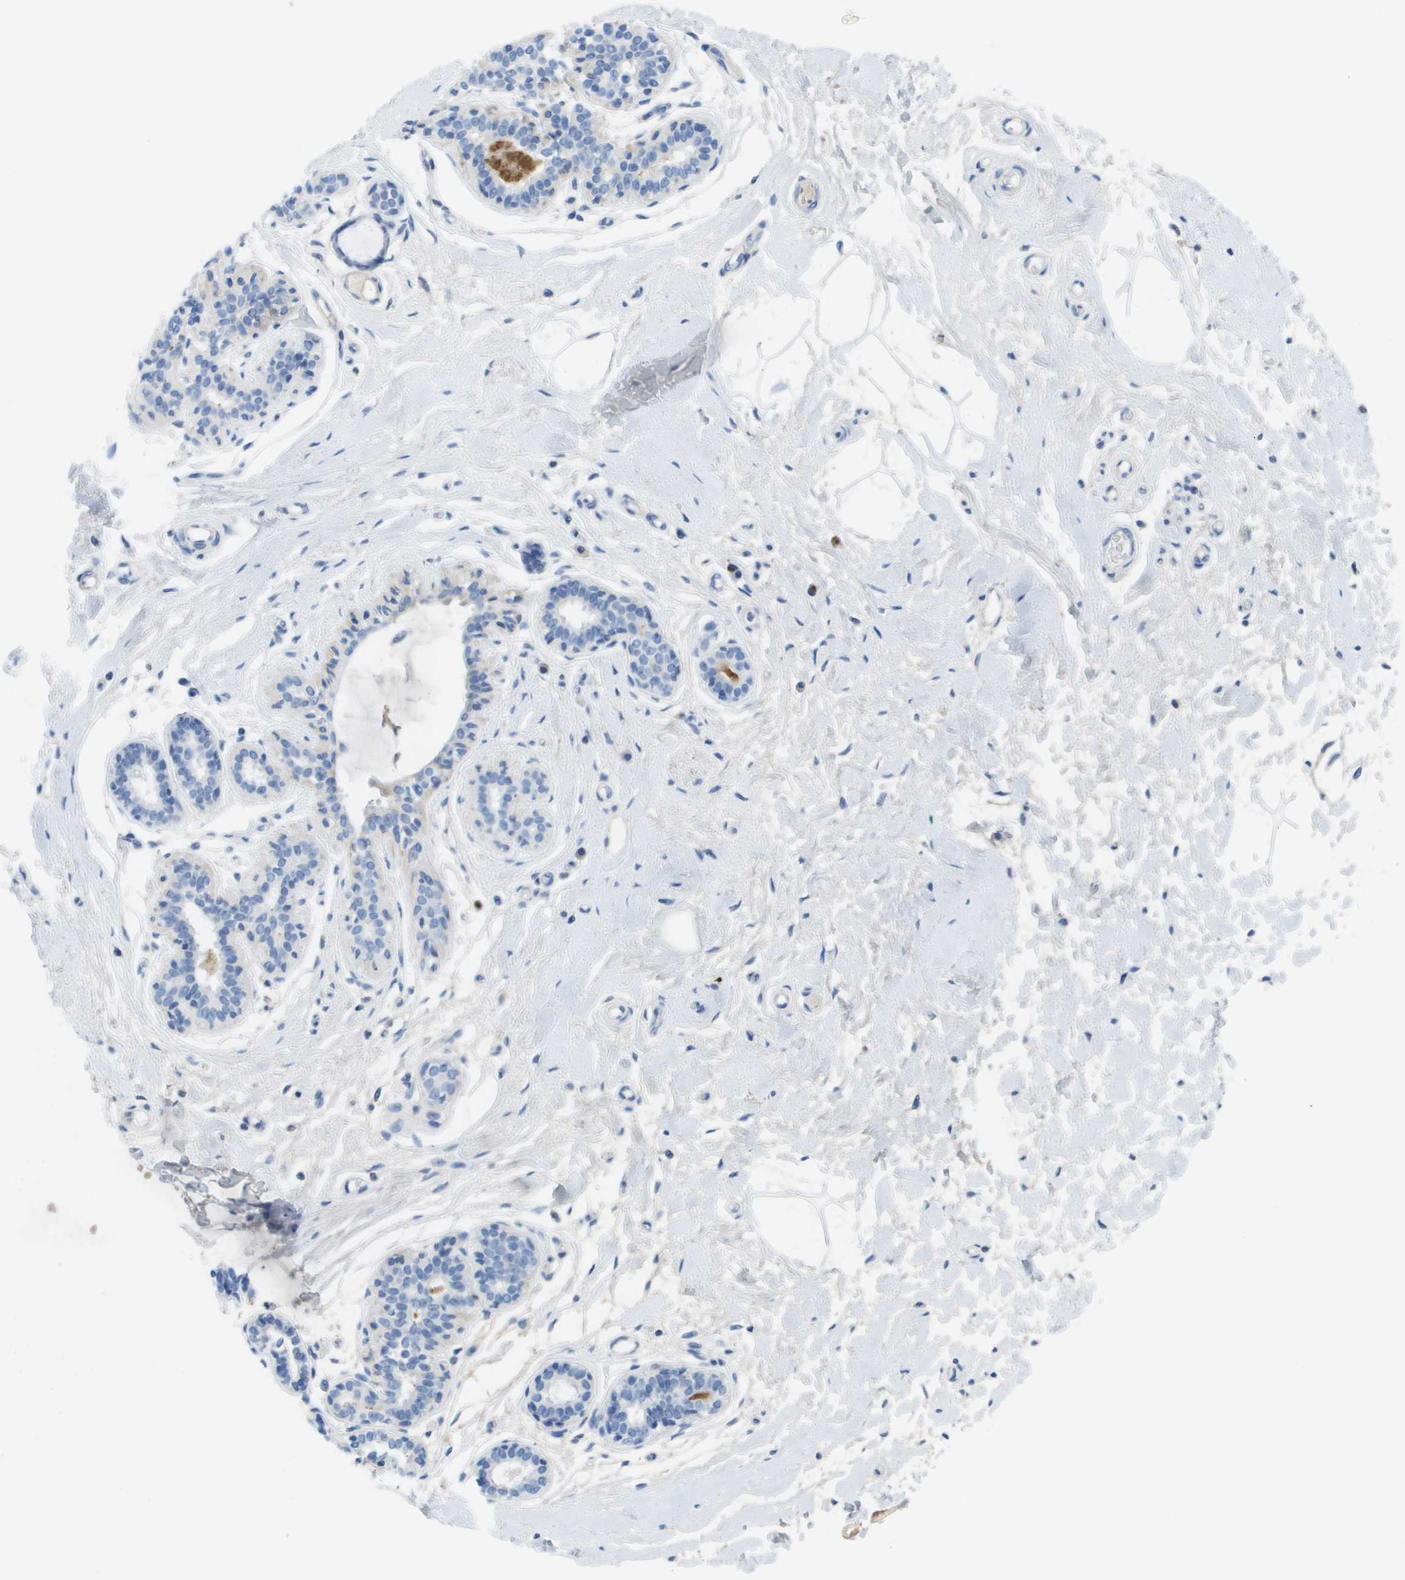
{"staining": {"intensity": "negative", "quantity": "none", "location": "none"}, "tissue": "breast", "cell_type": "Adipocytes", "image_type": "normal", "snomed": [{"axis": "morphology", "description": "Normal tissue, NOS"}, {"axis": "morphology", "description": "Lobular carcinoma"}, {"axis": "topography", "description": "Breast"}], "caption": "Image shows no protein expression in adipocytes of unremarkable breast. (DAB (3,3'-diaminobenzidine) immunohistochemistry, high magnification).", "gene": "GPR18", "patient": {"sex": "female", "age": 59}}